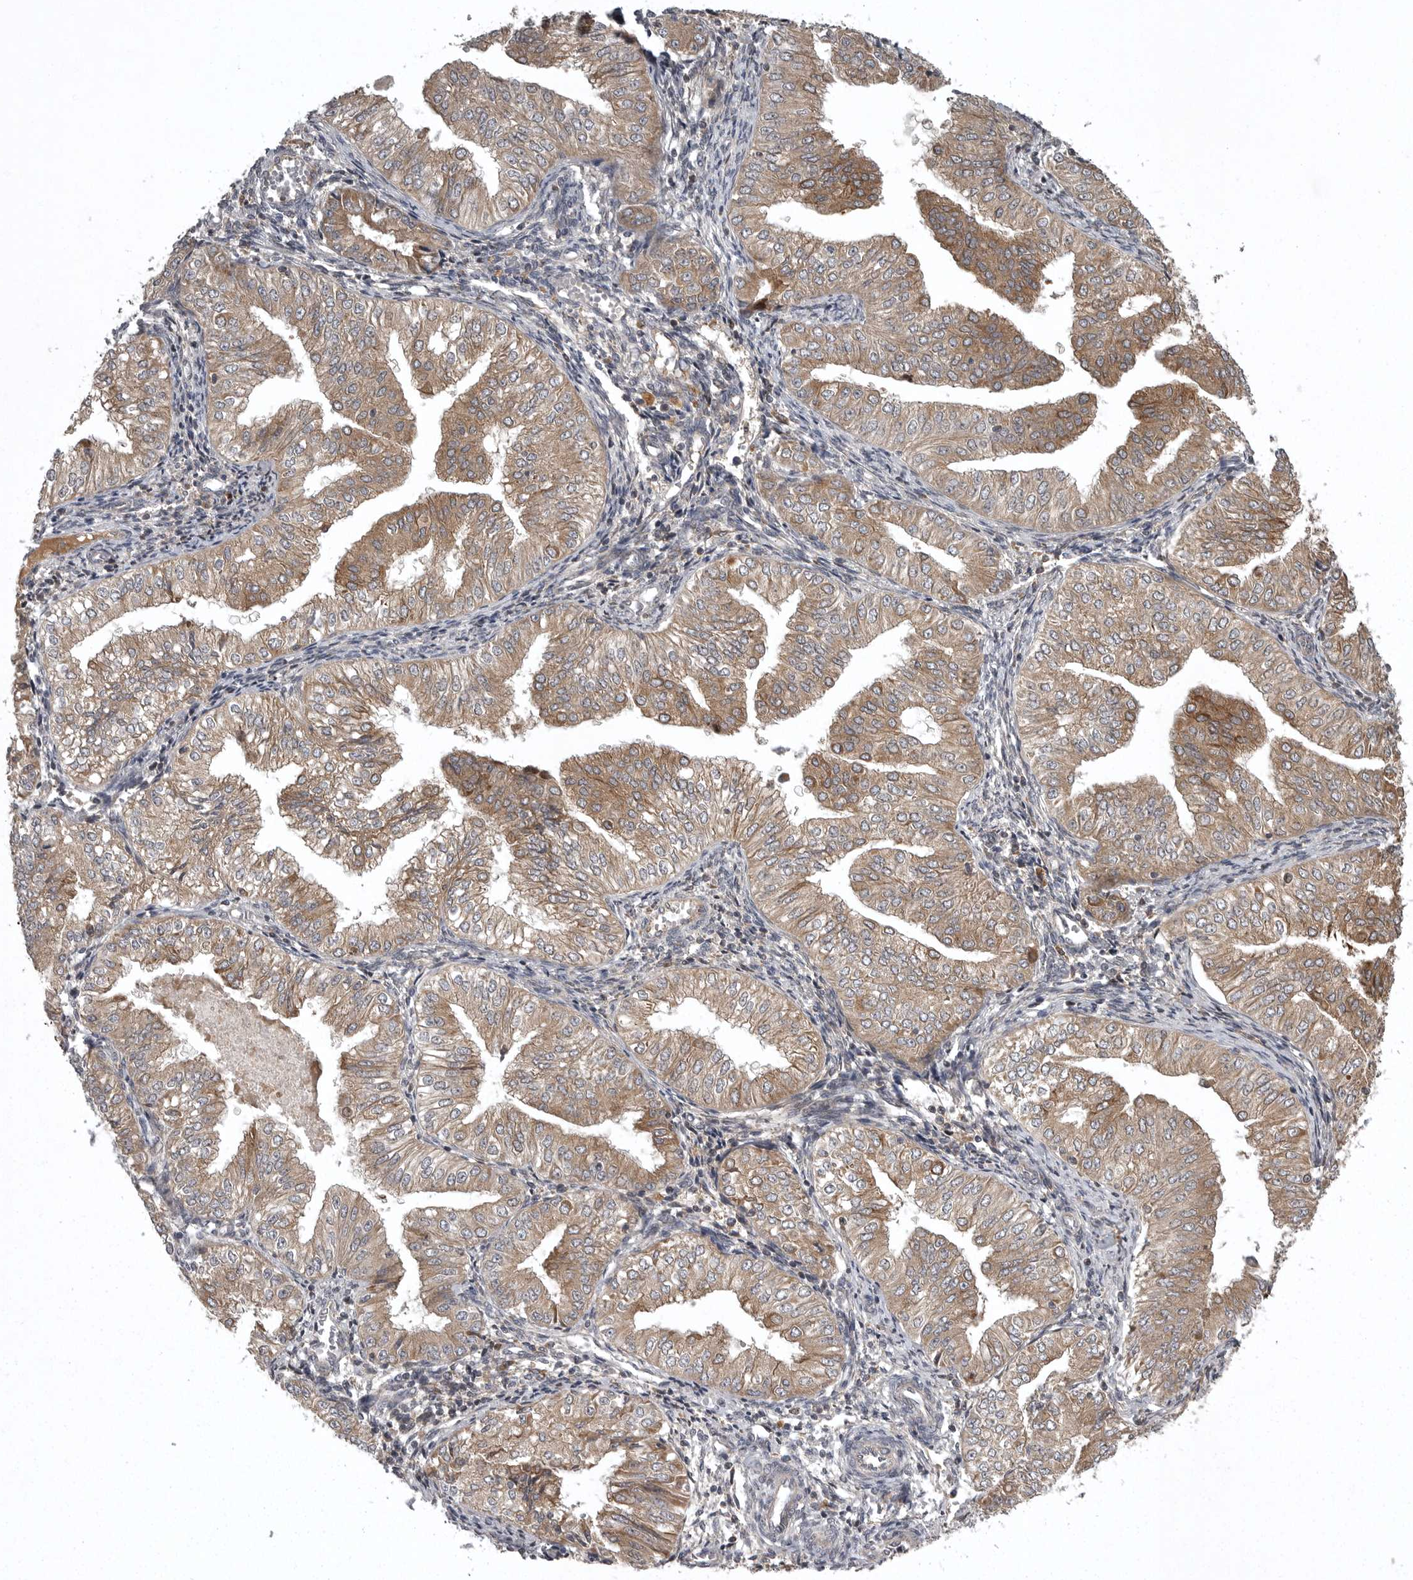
{"staining": {"intensity": "moderate", "quantity": ">75%", "location": "cytoplasmic/membranous"}, "tissue": "endometrial cancer", "cell_type": "Tumor cells", "image_type": "cancer", "snomed": [{"axis": "morphology", "description": "Normal tissue, NOS"}, {"axis": "morphology", "description": "Adenocarcinoma, NOS"}, {"axis": "topography", "description": "Endometrium"}], "caption": "IHC photomicrograph of human endometrial cancer stained for a protein (brown), which reveals medium levels of moderate cytoplasmic/membranous positivity in approximately >75% of tumor cells.", "gene": "GPR31", "patient": {"sex": "female", "age": 53}}